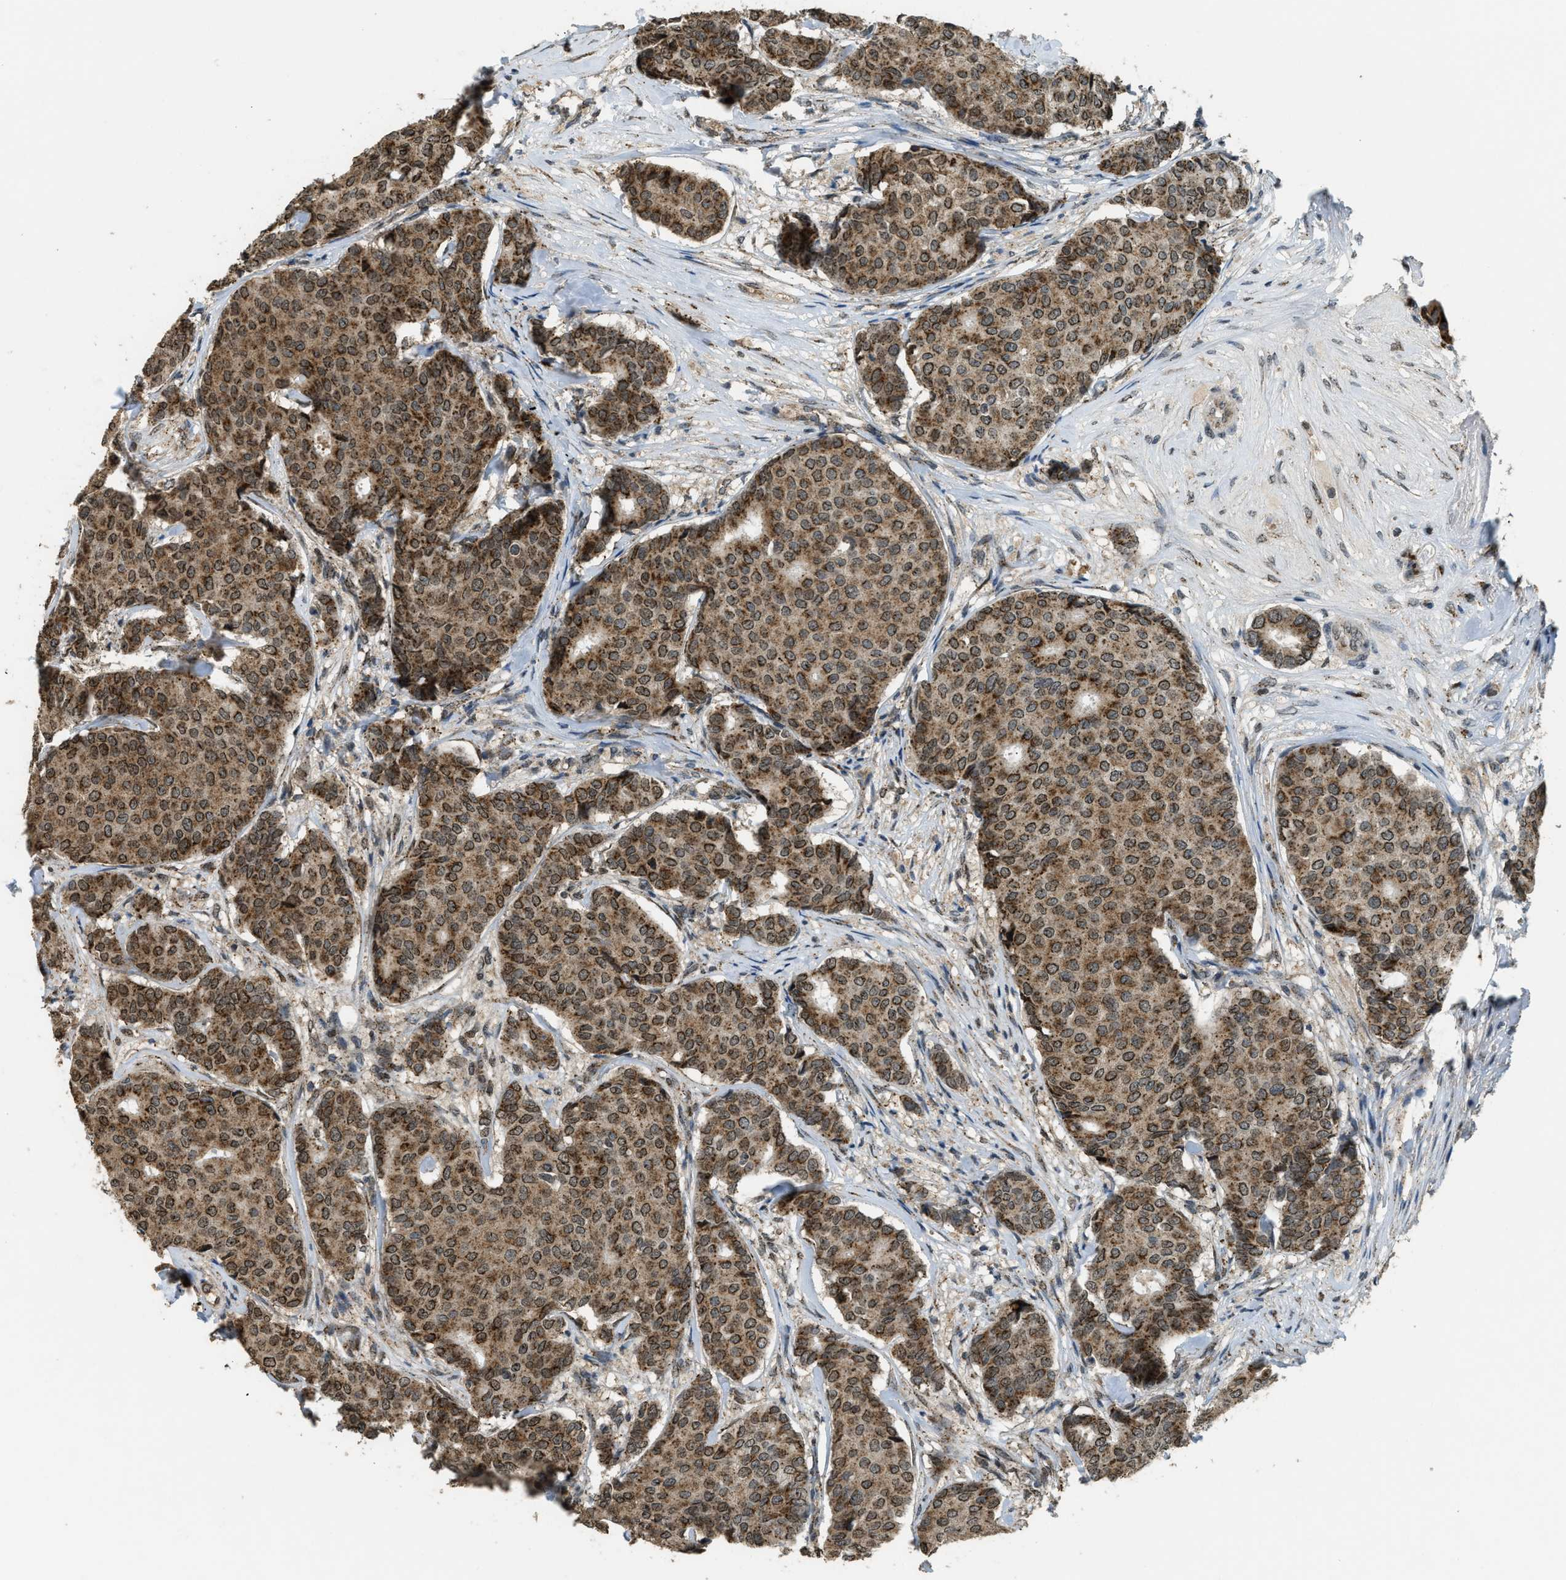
{"staining": {"intensity": "strong", "quantity": ">75%", "location": "cytoplasmic/membranous"}, "tissue": "breast cancer", "cell_type": "Tumor cells", "image_type": "cancer", "snomed": [{"axis": "morphology", "description": "Duct carcinoma"}, {"axis": "topography", "description": "Breast"}], "caption": "Breast cancer (infiltrating ductal carcinoma) stained with a protein marker demonstrates strong staining in tumor cells.", "gene": "IPO7", "patient": {"sex": "female", "age": 75}}